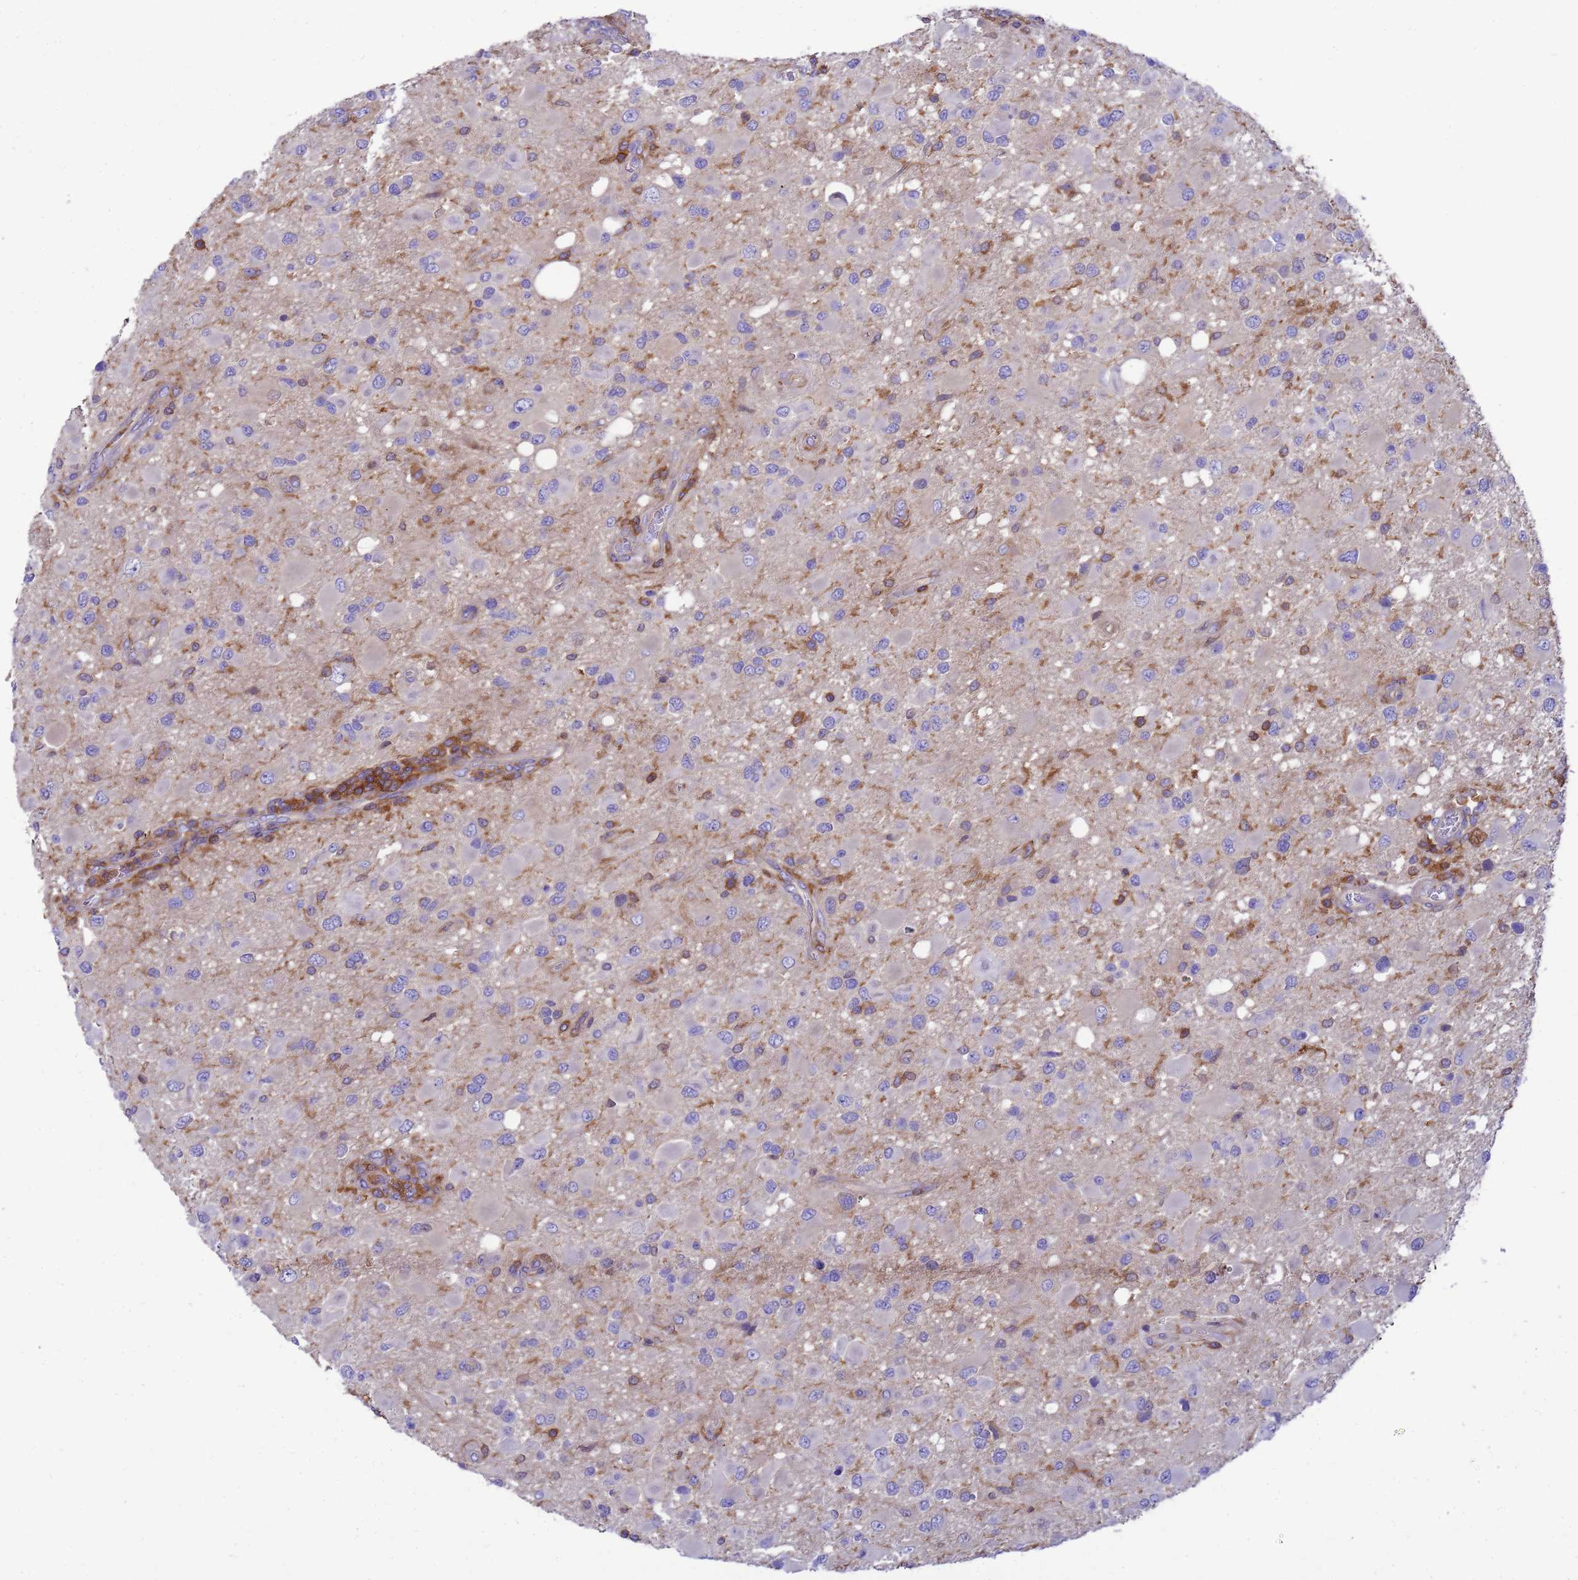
{"staining": {"intensity": "negative", "quantity": "none", "location": "none"}, "tissue": "glioma", "cell_type": "Tumor cells", "image_type": "cancer", "snomed": [{"axis": "morphology", "description": "Glioma, malignant, High grade"}, {"axis": "topography", "description": "Brain"}], "caption": "Micrograph shows no protein positivity in tumor cells of glioma tissue.", "gene": "ZNF235", "patient": {"sex": "male", "age": 53}}